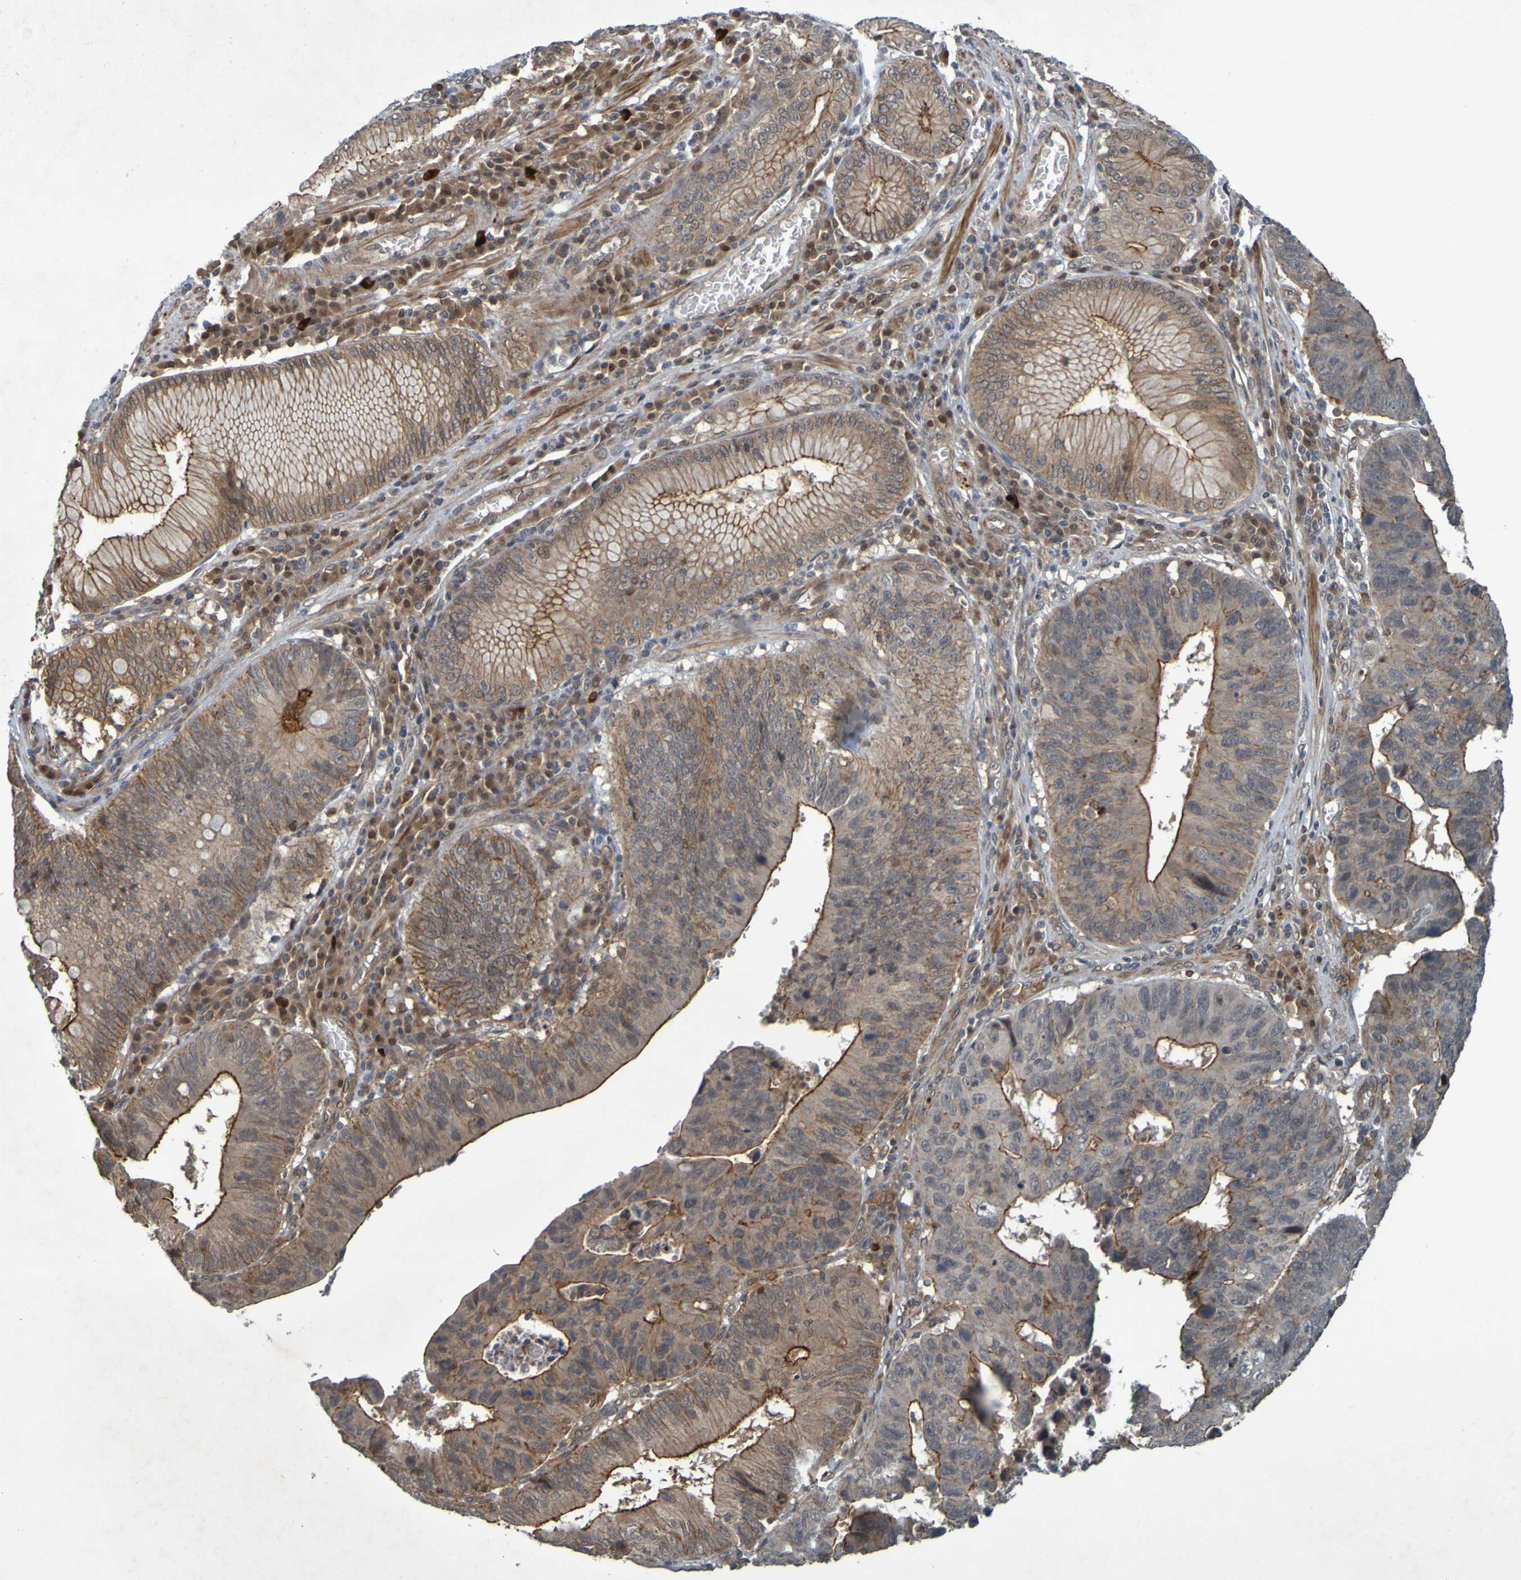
{"staining": {"intensity": "strong", "quantity": ">75%", "location": "cytoplasmic/membranous"}, "tissue": "stomach cancer", "cell_type": "Tumor cells", "image_type": "cancer", "snomed": [{"axis": "morphology", "description": "Adenocarcinoma, NOS"}, {"axis": "topography", "description": "Stomach"}], "caption": "Tumor cells demonstrate strong cytoplasmic/membranous expression in approximately >75% of cells in stomach cancer (adenocarcinoma).", "gene": "ARHGEF11", "patient": {"sex": "male", "age": 59}}